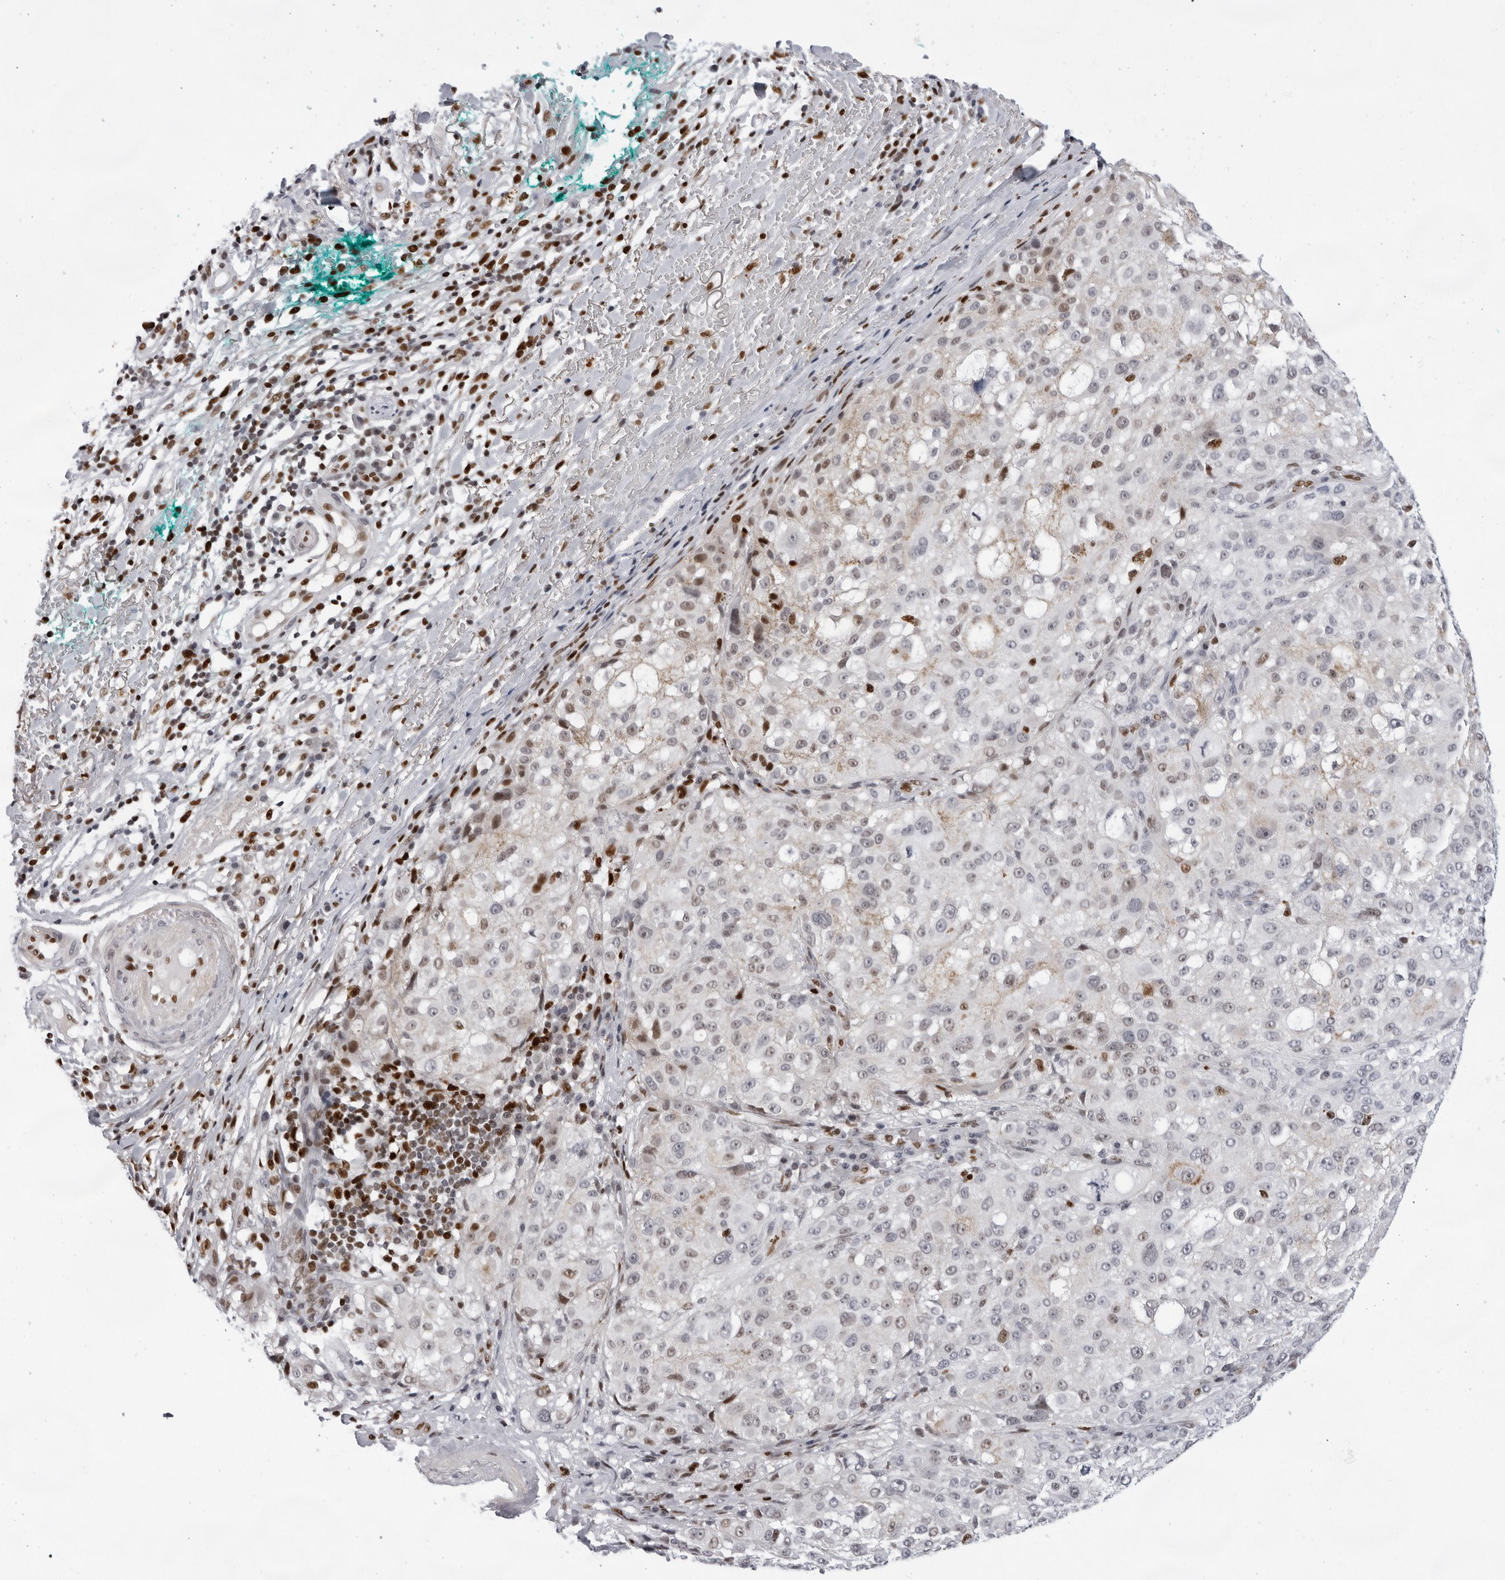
{"staining": {"intensity": "negative", "quantity": "none", "location": "none"}, "tissue": "melanoma", "cell_type": "Tumor cells", "image_type": "cancer", "snomed": [{"axis": "morphology", "description": "Necrosis, NOS"}, {"axis": "morphology", "description": "Malignant melanoma, NOS"}, {"axis": "topography", "description": "Skin"}], "caption": "A histopathology image of human malignant melanoma is negative for staining in tumor cells.", "gene": "OGG1", "patient": {"sex": "female", "age": 87}}